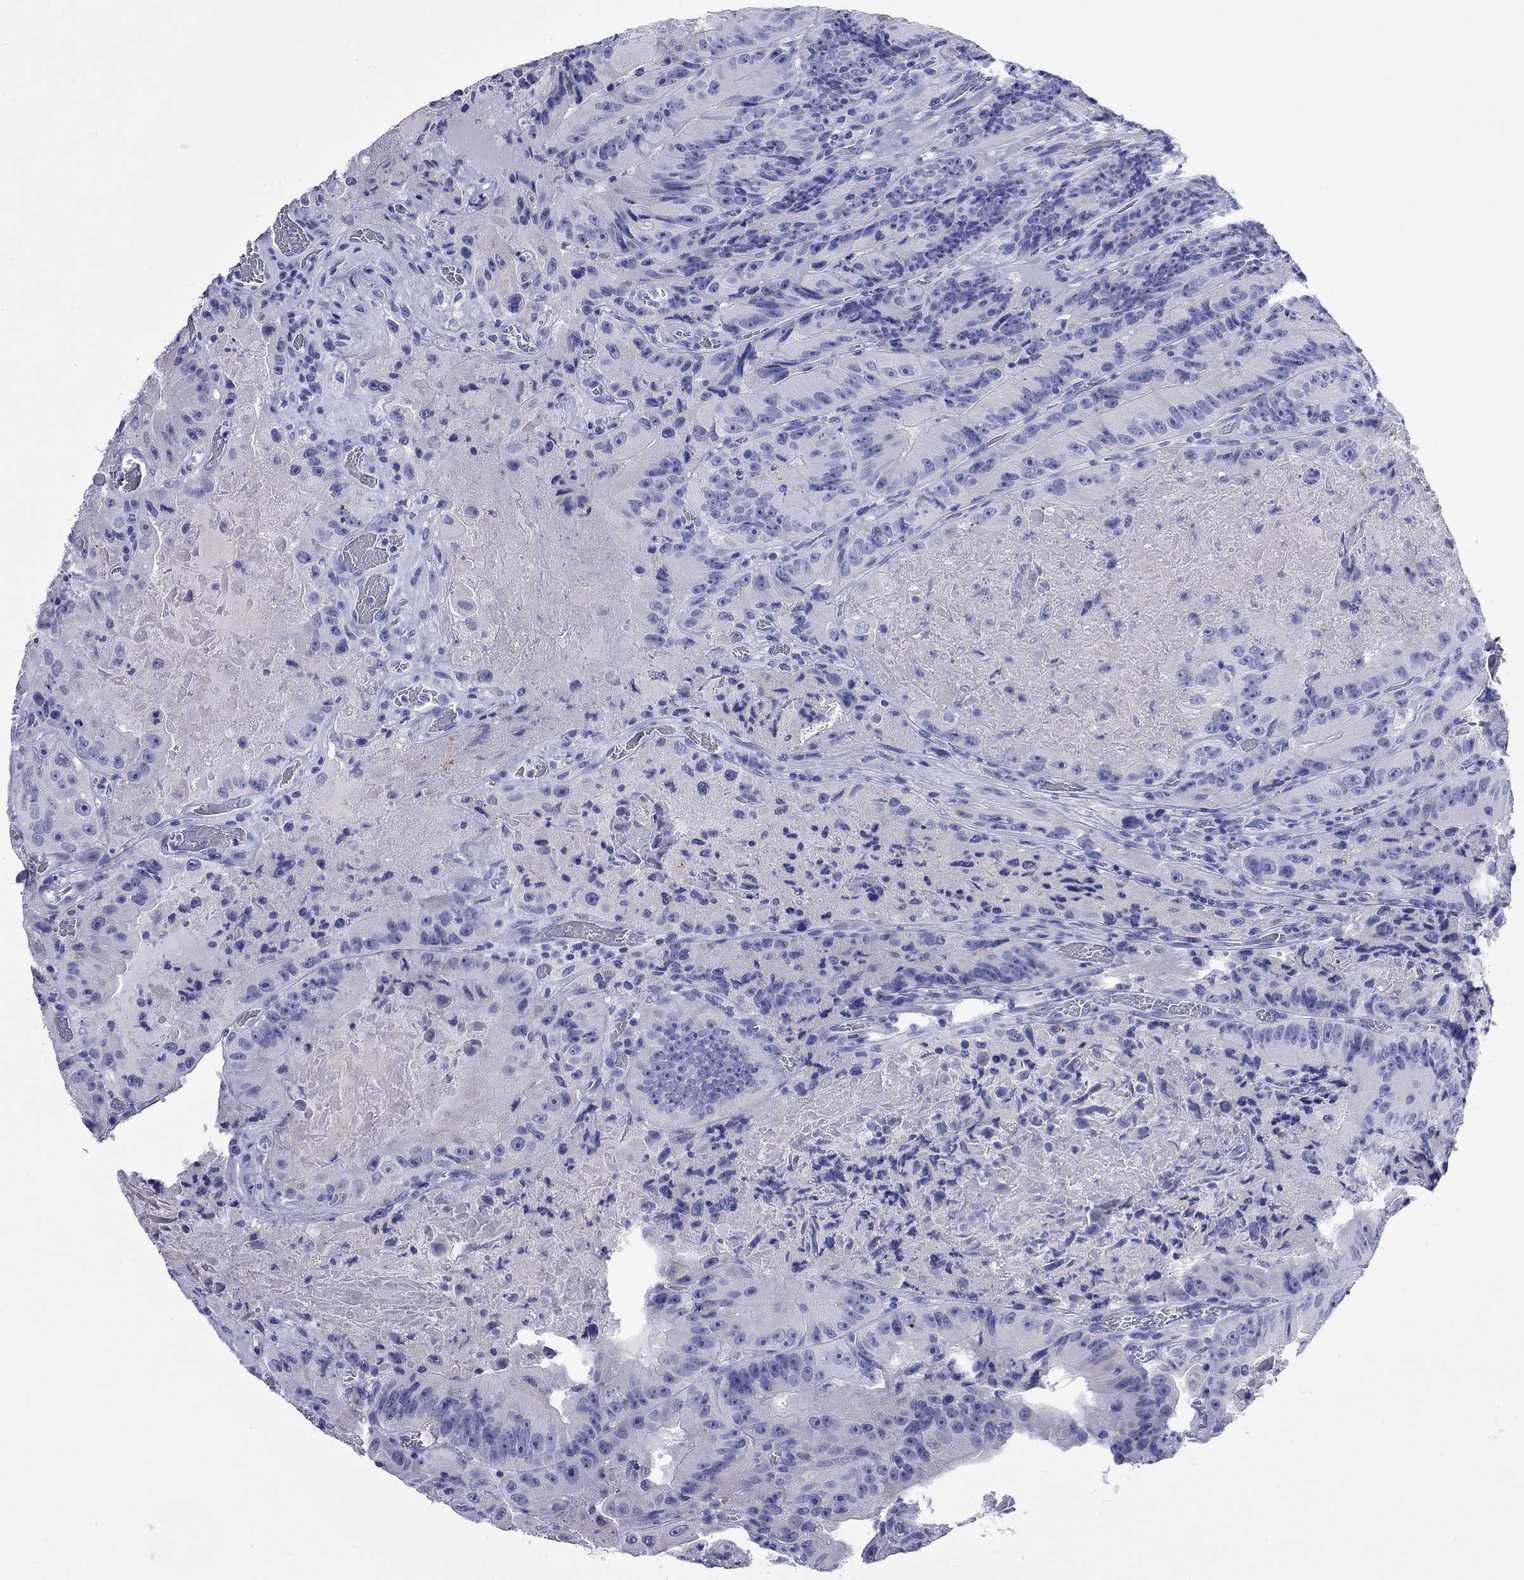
{"staining": {"intensity": "negative", "quantity": "none", "location": "none"}, "tissue": "colorectal cancer", "cell_type": "Tumor cells", "image_type": "cancer", "snomed": [{"axis": "morphology", "description": "Adenocarcinoma, NOS"}, {"axis": "topography", "description": "Colon"}], "caption": "This photomicrograph is of colorectal cancer stained with immunohistochemistry to label a protein in brown with the nuclei are counter-stained blue. There is no positivity in tumor cells.", "gene": "FIGLA", "patient": {"sex": "female", "age": 86}}